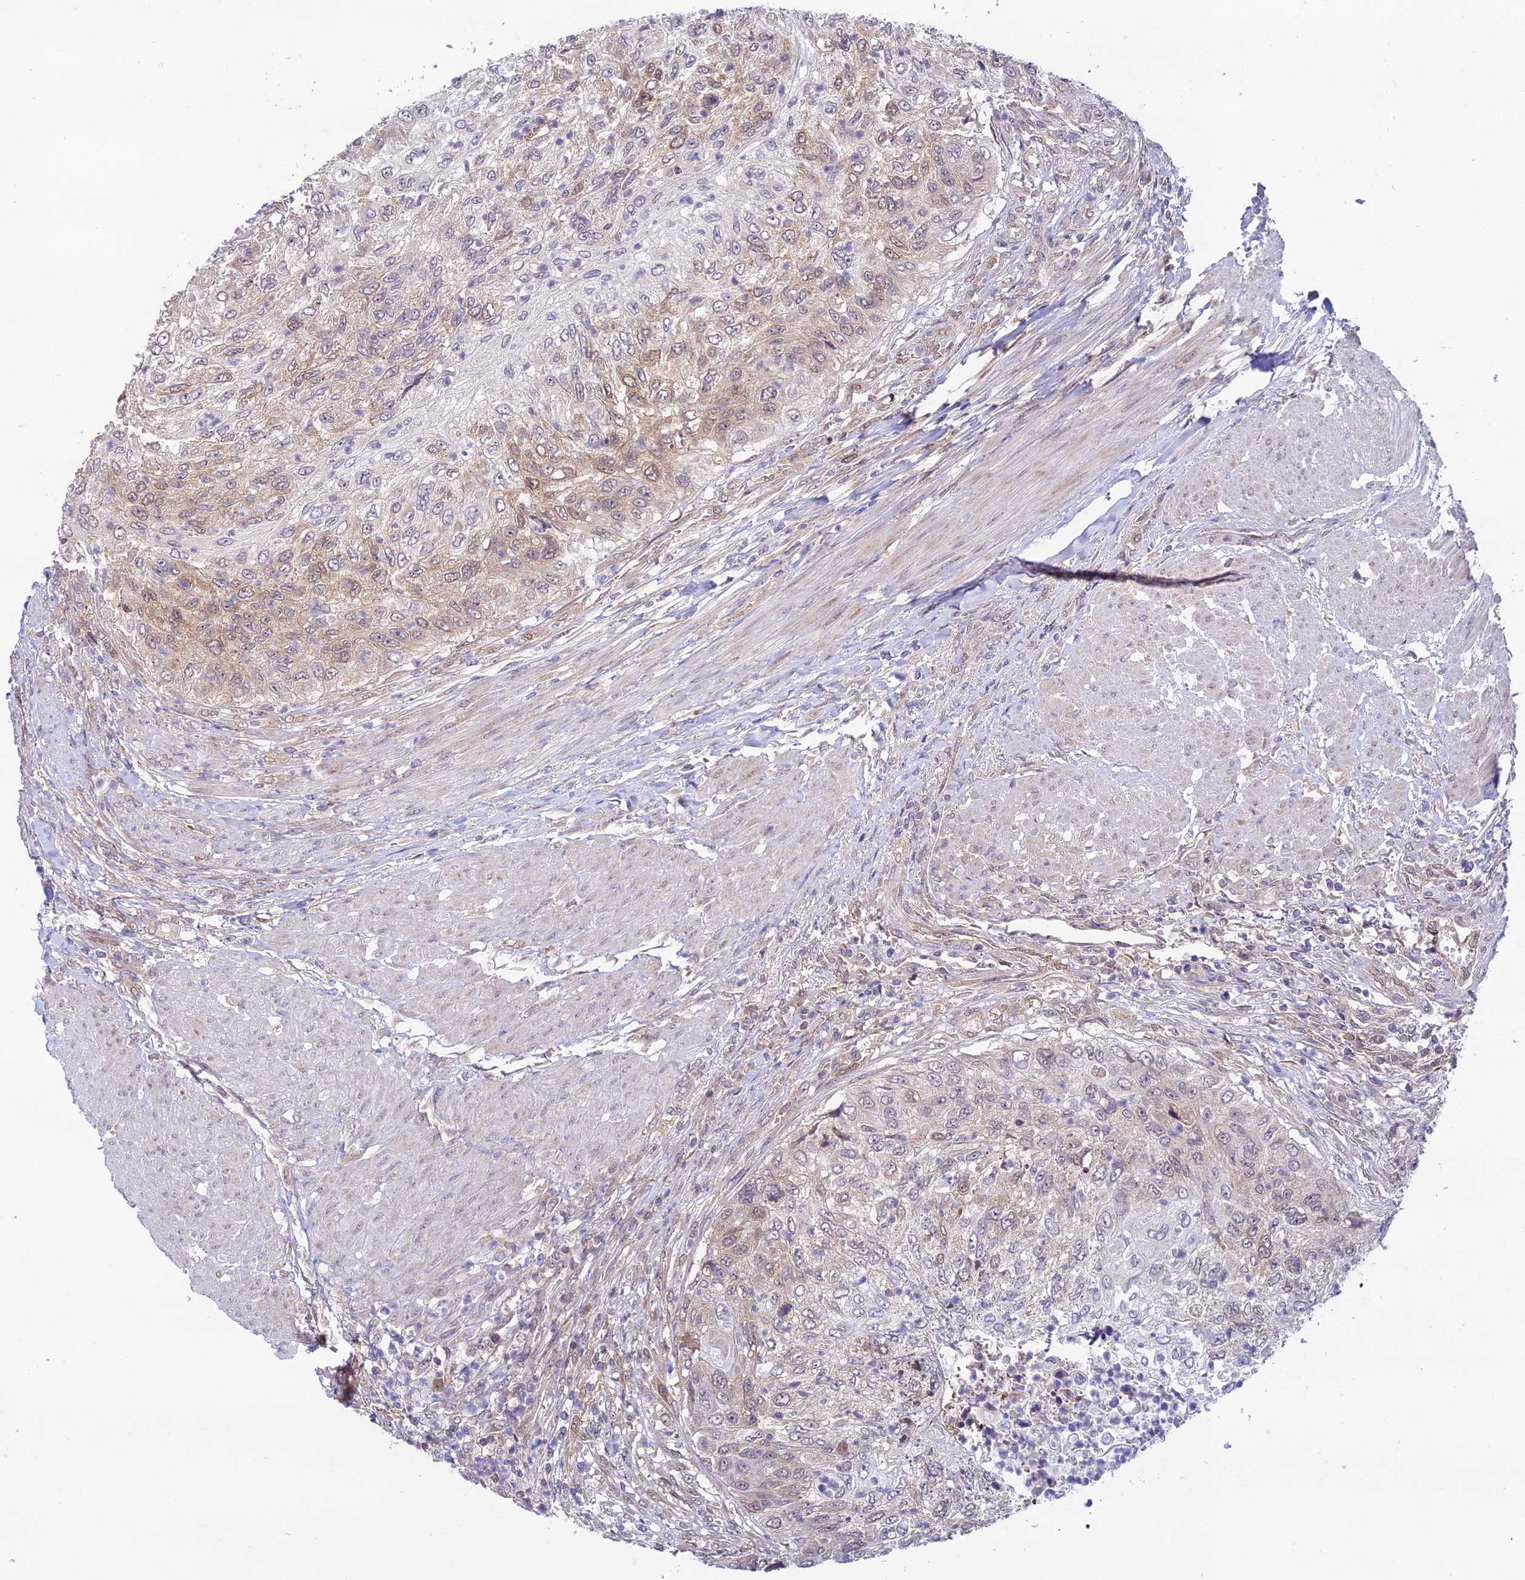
{"staining": {"intensity": "weak", "quantity": "<25%", "location": "cytoplasmic/membranous"}, "tissue": "urothelial cancer", "cell_type": "Tumor cells", "image_type": "cancer", "snomed": [{"axis": "morphology", "description": "Urothelial carcinoma, High grade"}, {"axis": "topography", "description": "Urinary bladder"}], "caption": "Human urothelial cancer stained for a protein using IHC exhibits no positivity in tumor cells.", "gene": "TRIM40", "patient": {"sex": "female", "age": 60}}